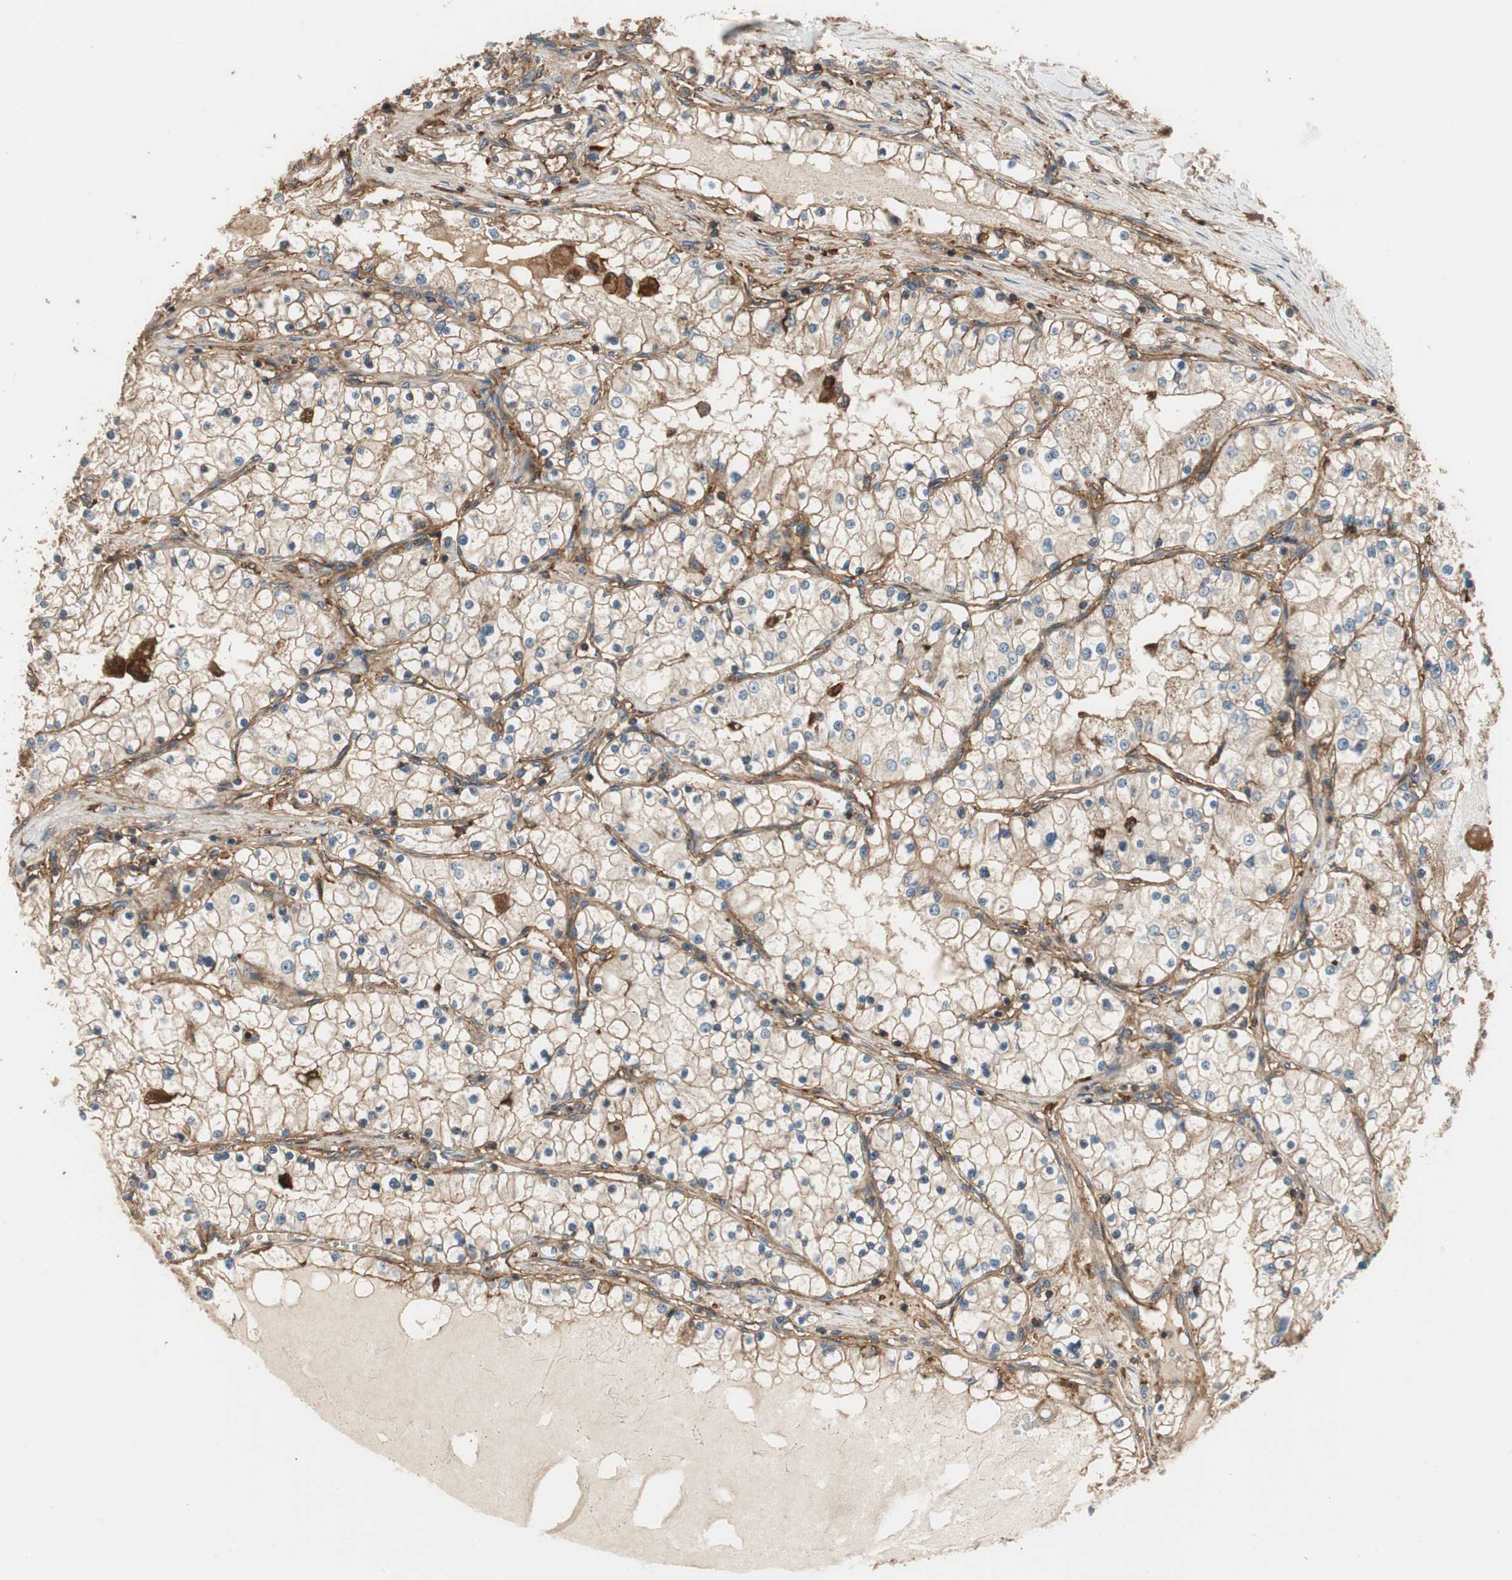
{"staining": {"intensity": "negative", "quantity": "none", "location": "none"}, "tissue": "renal cancer", "cell_type": "Tumor cells", "image_type": "cancer", "snomed": [{"axis": "morphology", "description": "Adenocarcinoma, NOS"}, {"axis": "topography", "description": "Kidney"}], "caption": "An image of human renal cancer (adenocarcinoma) is negative for staining in tumor cells.", "gene": "IL1RL1", "patient": {"sex": "male", "age": 68}}